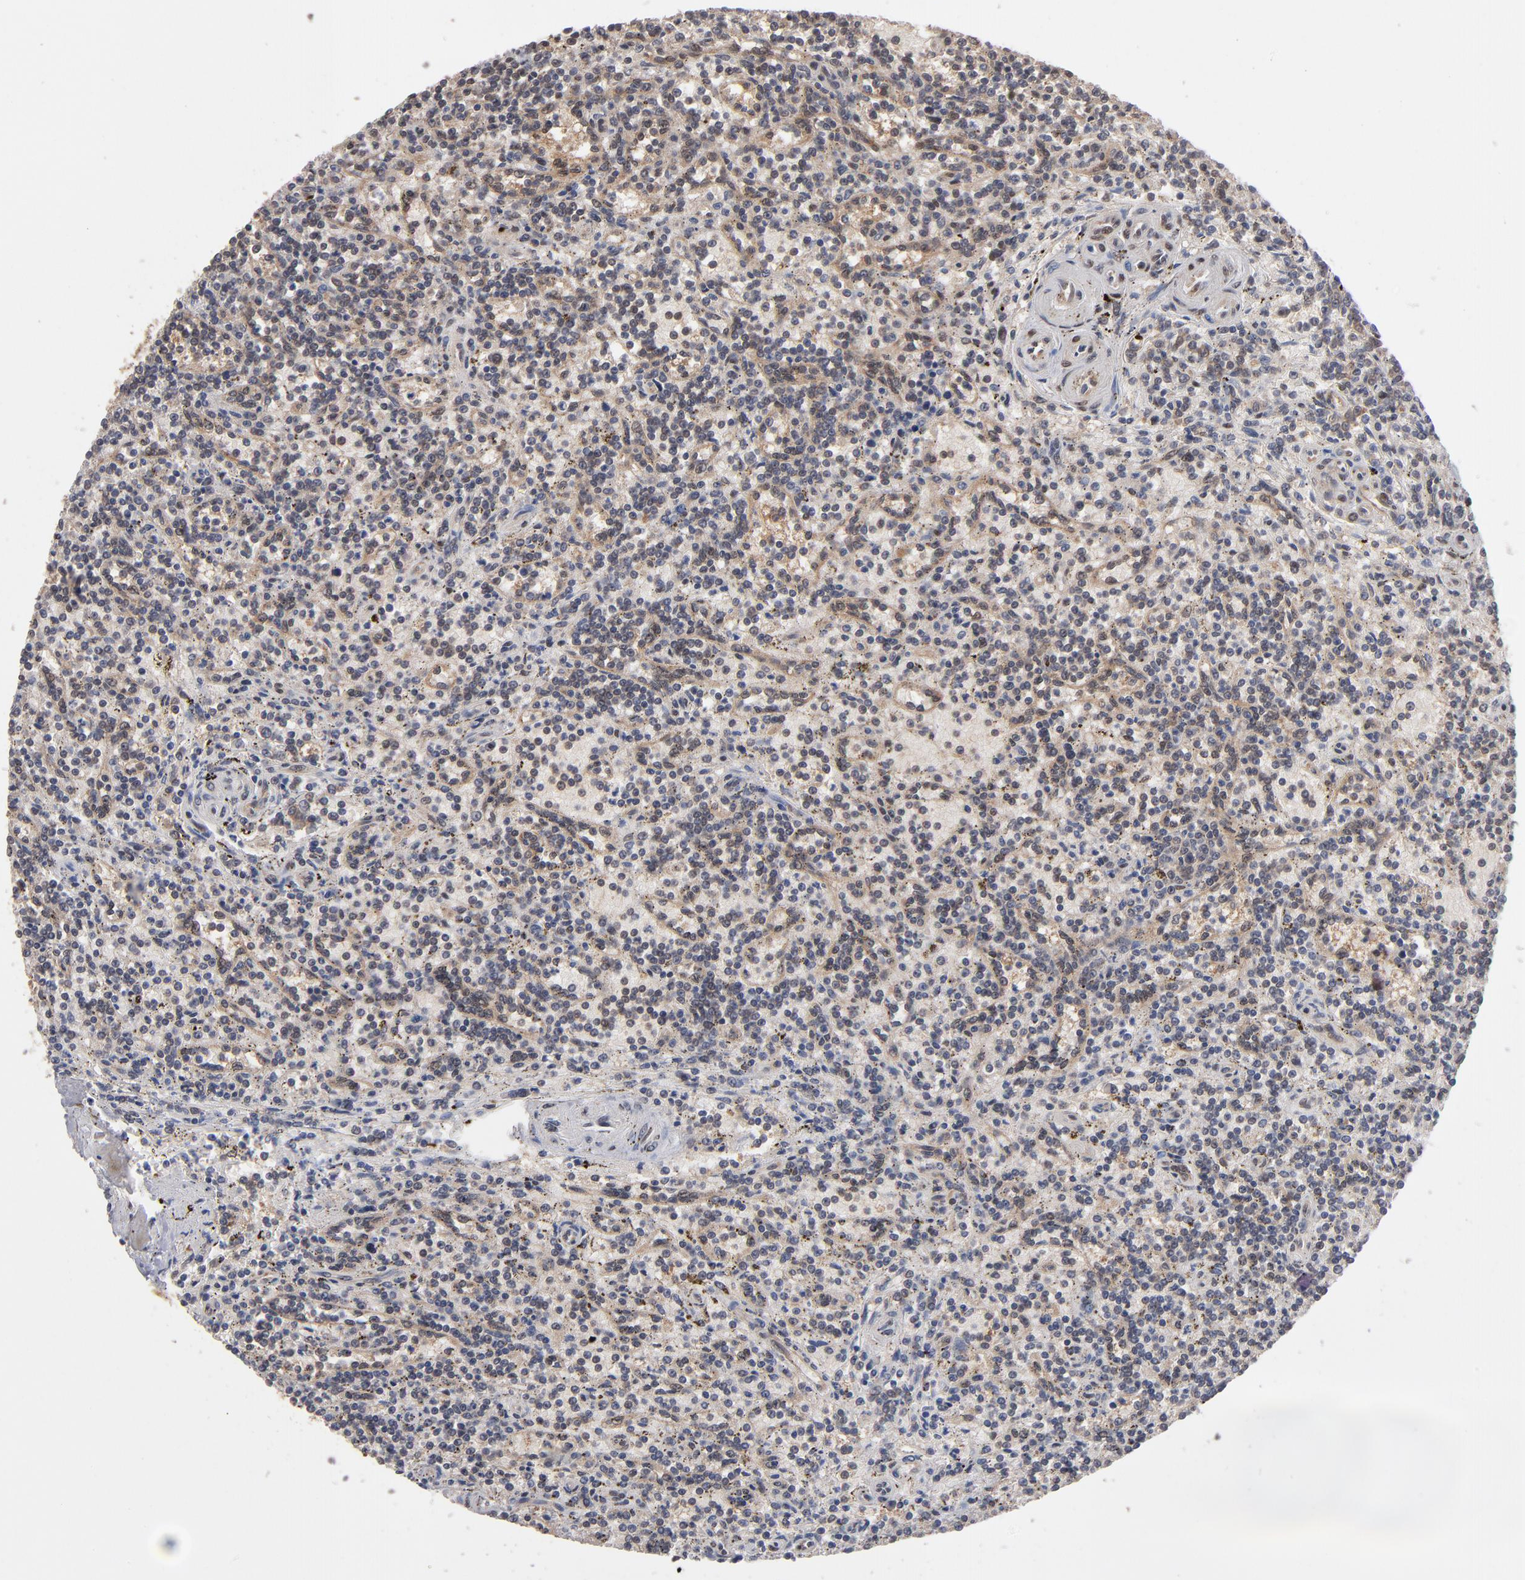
{"staining": {"intensity": "weak", "quantity": "<25%", "location": "nuclear"}, "tissue": "lymphoma", "cell_type": "Tumor cells", "image_type": "cancer", "snomed": [{"axis": "morphology", "description": "Malignant lymphoma, non-Hodgkin's type, Low grade"}, {"axis": "topography", "description": "Spleen"}], "caption": "High magnification brightfield microscopy of lymphoma stained with DAB (brown) and counterstained with hematoxylin (blue): tumor cells show no significant positivity.", "gene": "HUWE1", "patient": {"sex": "male", "age": 73}}